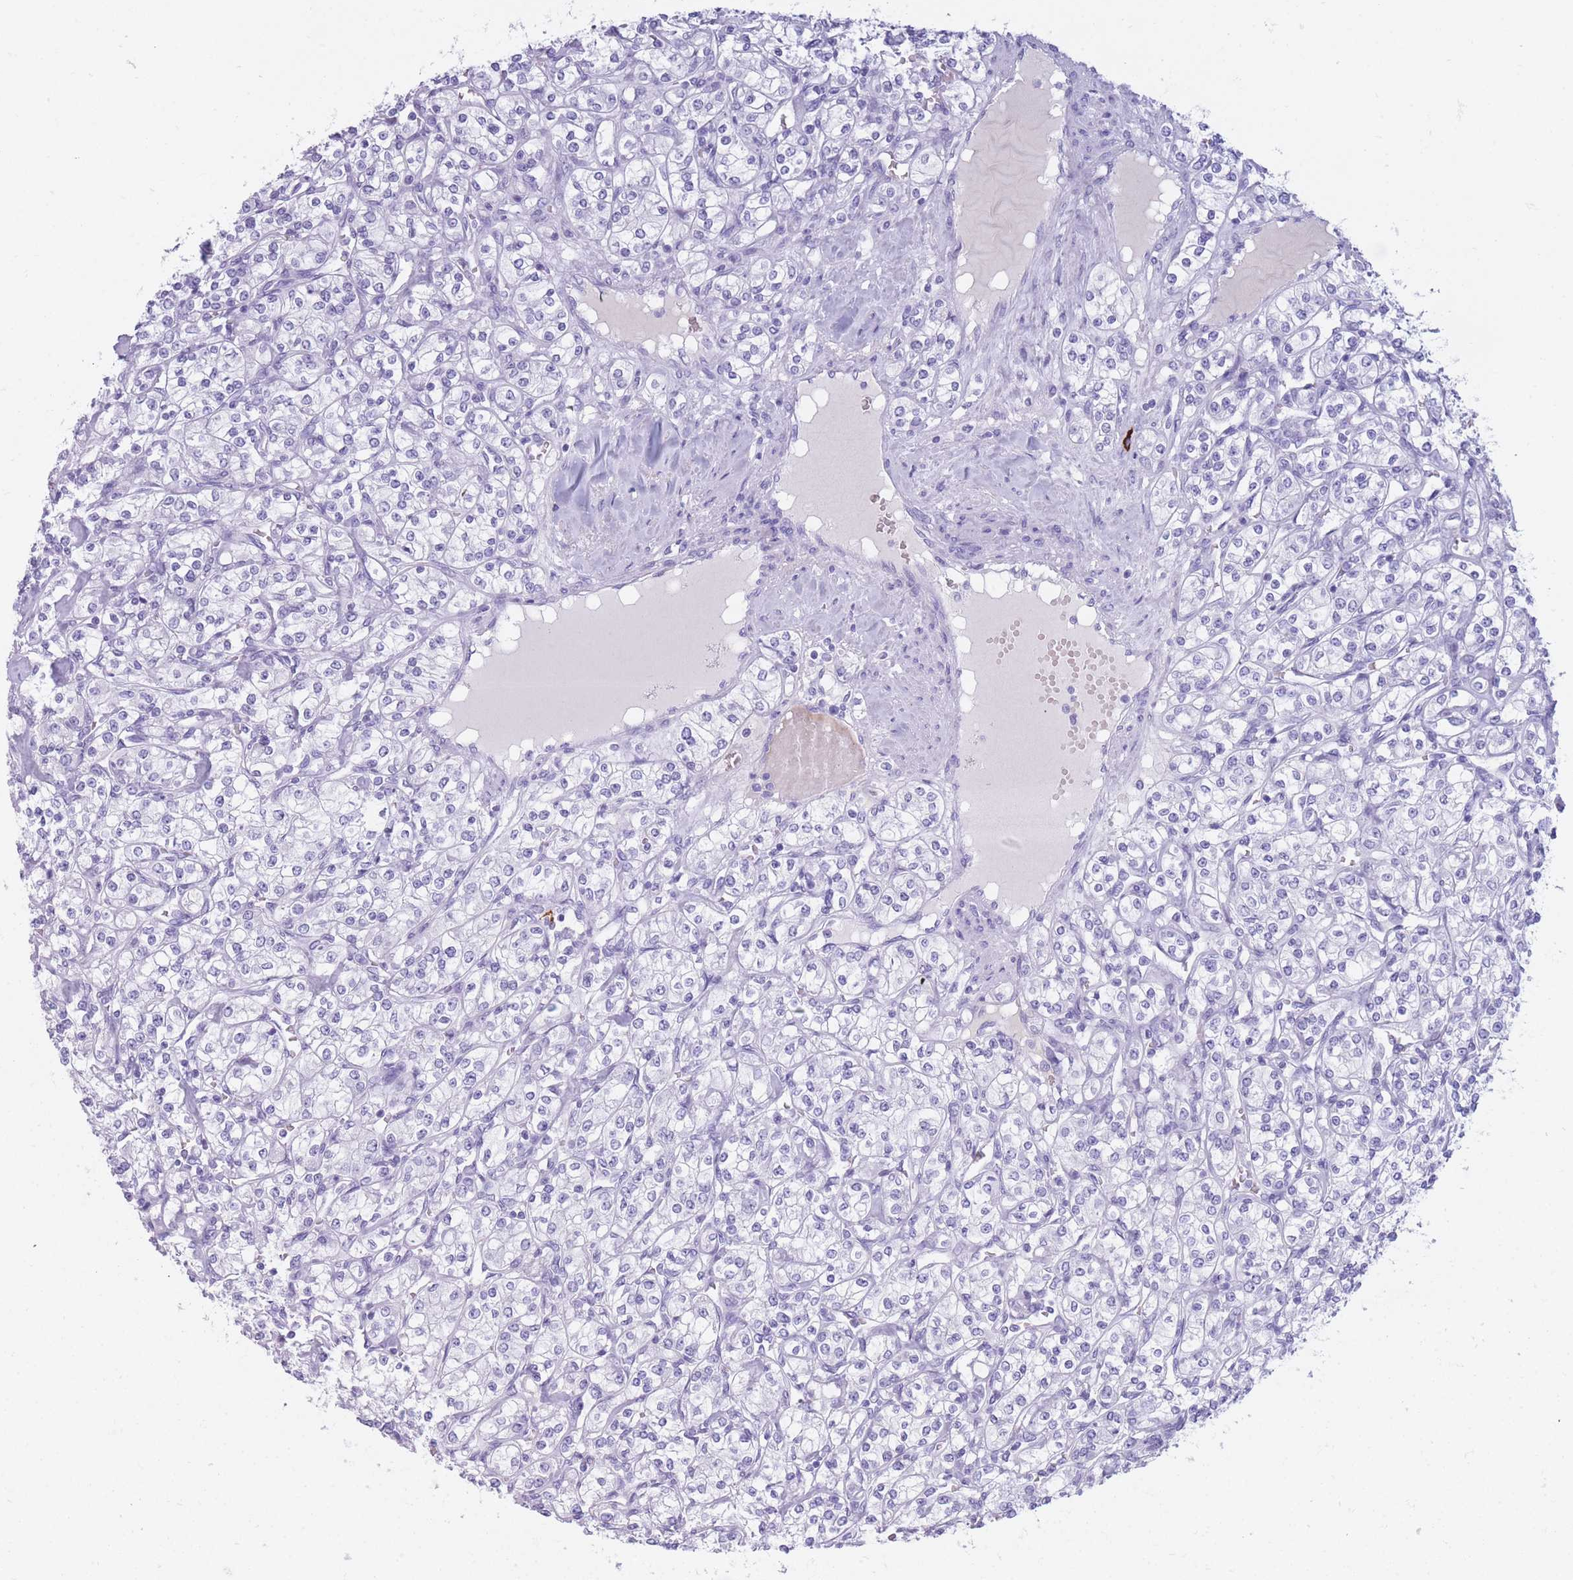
{"staining": {"intensity": "negative", "quantity": "none", "location": "none"}, "tissue": "renal cancer", "cell_type": "Tumor cells", "image_type": "cancer", "snomed": [{"axis": "morphology", "description": "Adenocarcinoma, NOS"}, {"axis": "topography", "description": "Kidney"}], "caption": "Histopathology image shows no protein positivity in tumor cells of renal cancer (adenocarcinoma) tissue.", "gene": "TNFSF11", "patient": {"sex": "male", "age": 77}}